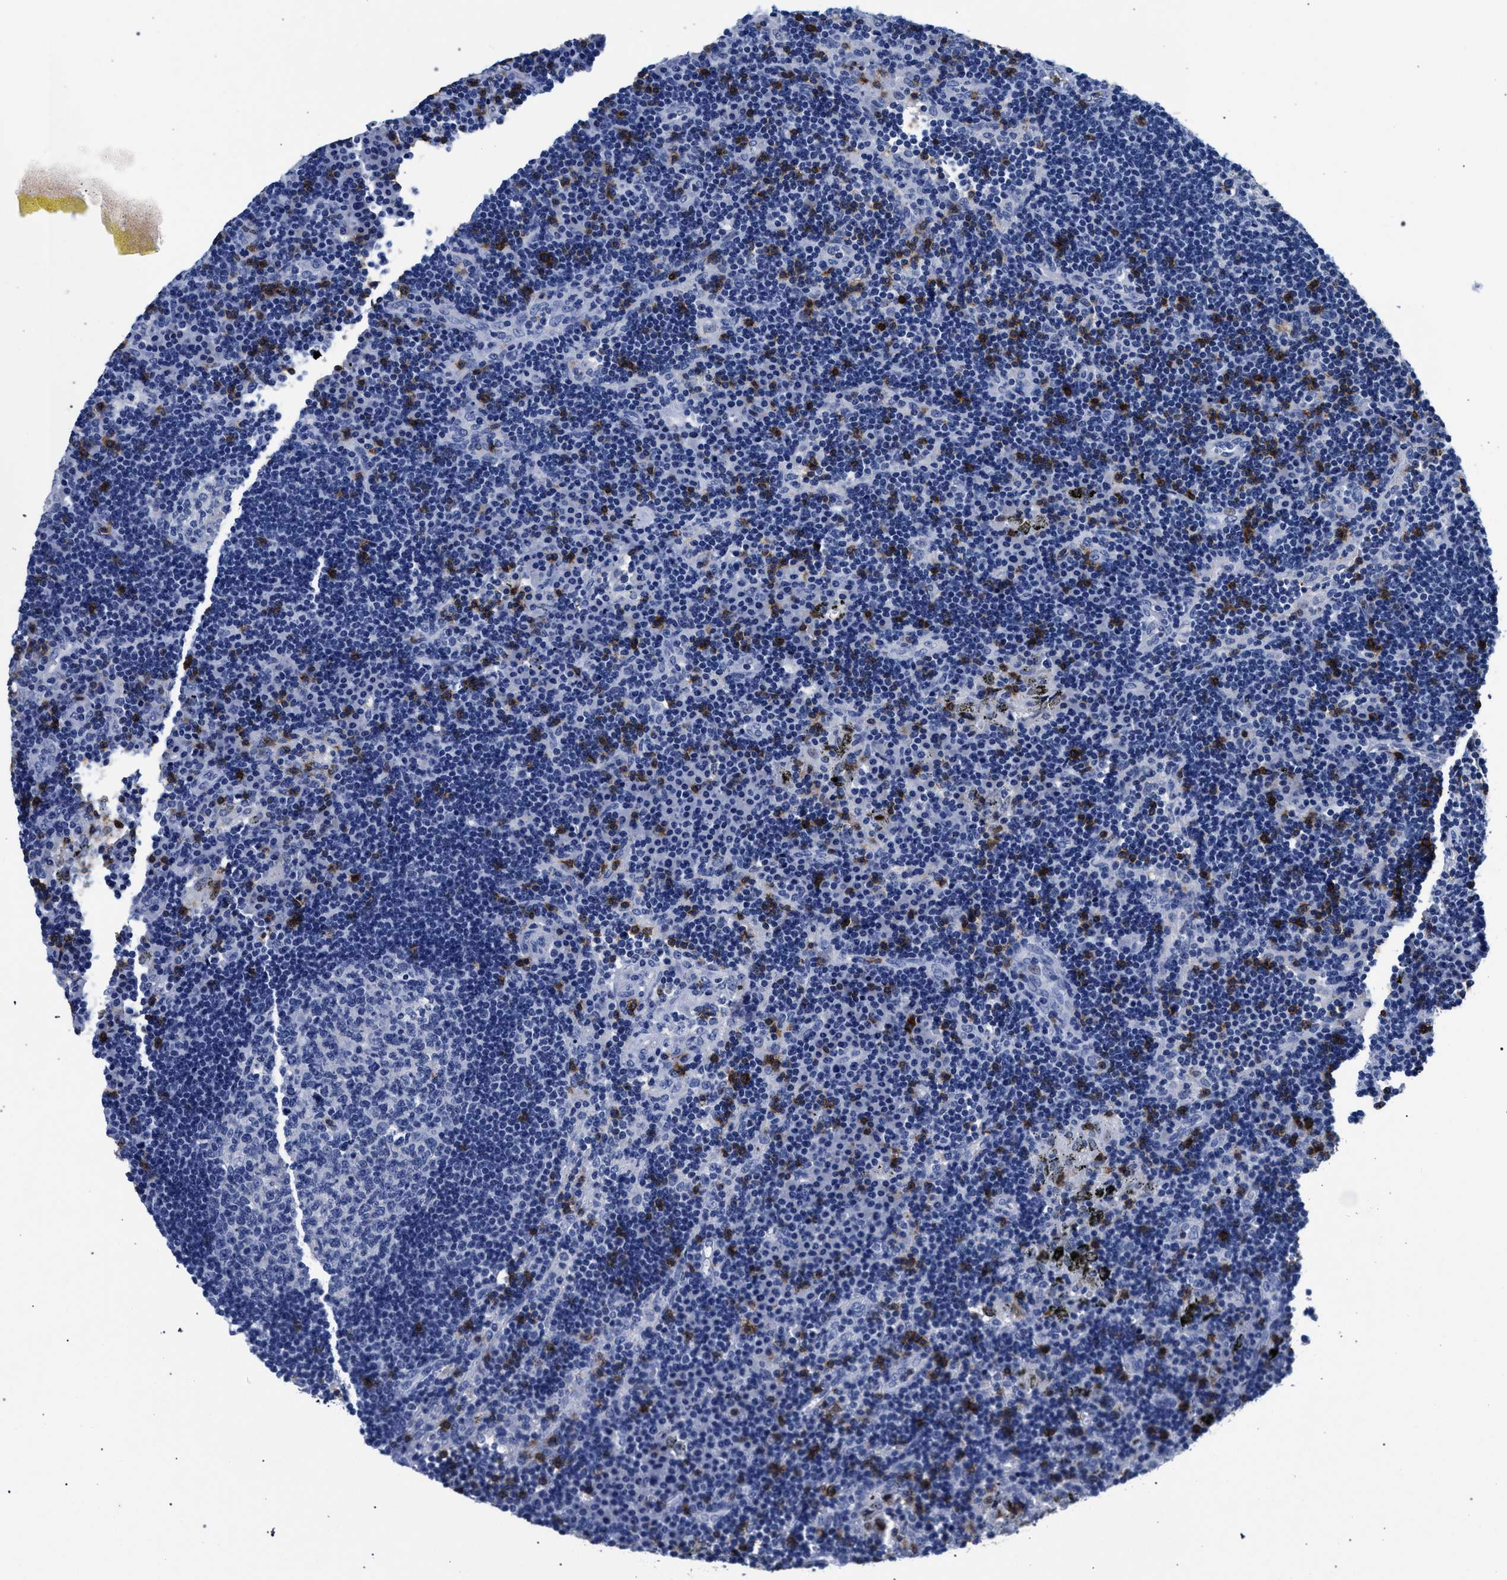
{"staining": {"intensity": "negative", "quantity": "none", "location": "none"}, "tissue": "lymph node", "cell_type": "Germinal center cells", "image_type": "normal", "snomed": [{"axis": "morphology", "description": "Normal tissue, NOS"}, {"axis": "morphology", "description": "Squamous cell carcinoma, metastatic, NOS"}, {"axis": "topography", "description": "Lymph node"}], "caption": "DAB immunohistochemical staining of normal lymph node exhibits no significant staining in germinal center cells. (Brightfield microscopy of DAB (3,3'-diaminobenzidine) immunohistochemistry (IHC) at high magnification).", "gene": "KLRK1", "patient": {"sex": "female", "age": 53}}